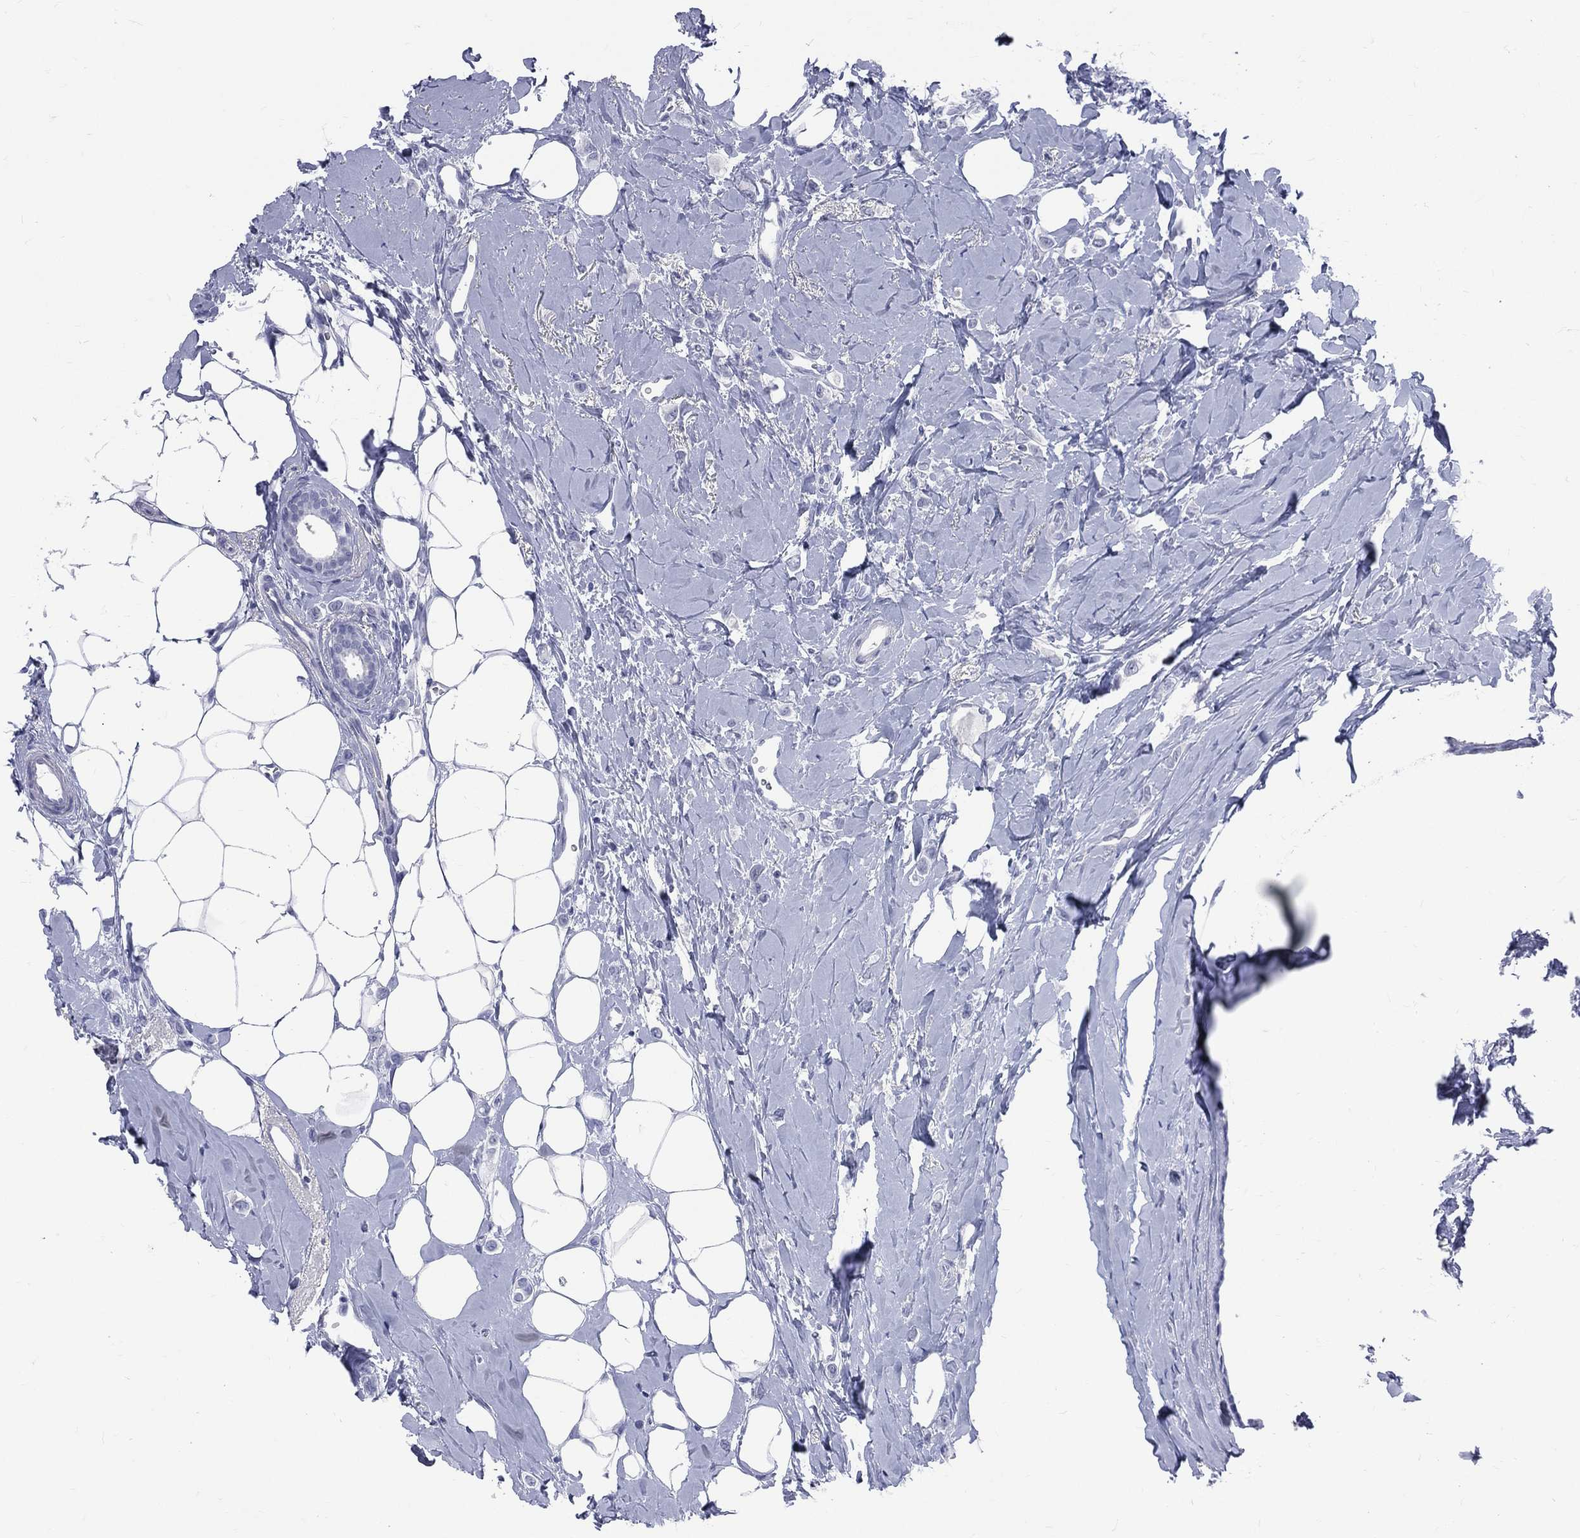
{"staining": {"intensity": "negative", "quantity": "none", "location": "none"}, "tissue": "breast cancer", "cell_type": "Tumor cells", "image_type": "cancer", "snomed": [{"axis": "morphology", "description": "Lobular carcinoma"}, {"axis": "topography", "description": "Breast"}], "caption": "Breast cancer (lobular carcinoma) stained for a protein using IHC shows no positivity tumor cells.", "gene": "MLLT10", "patient": {"sex": "female", "age": 66}}